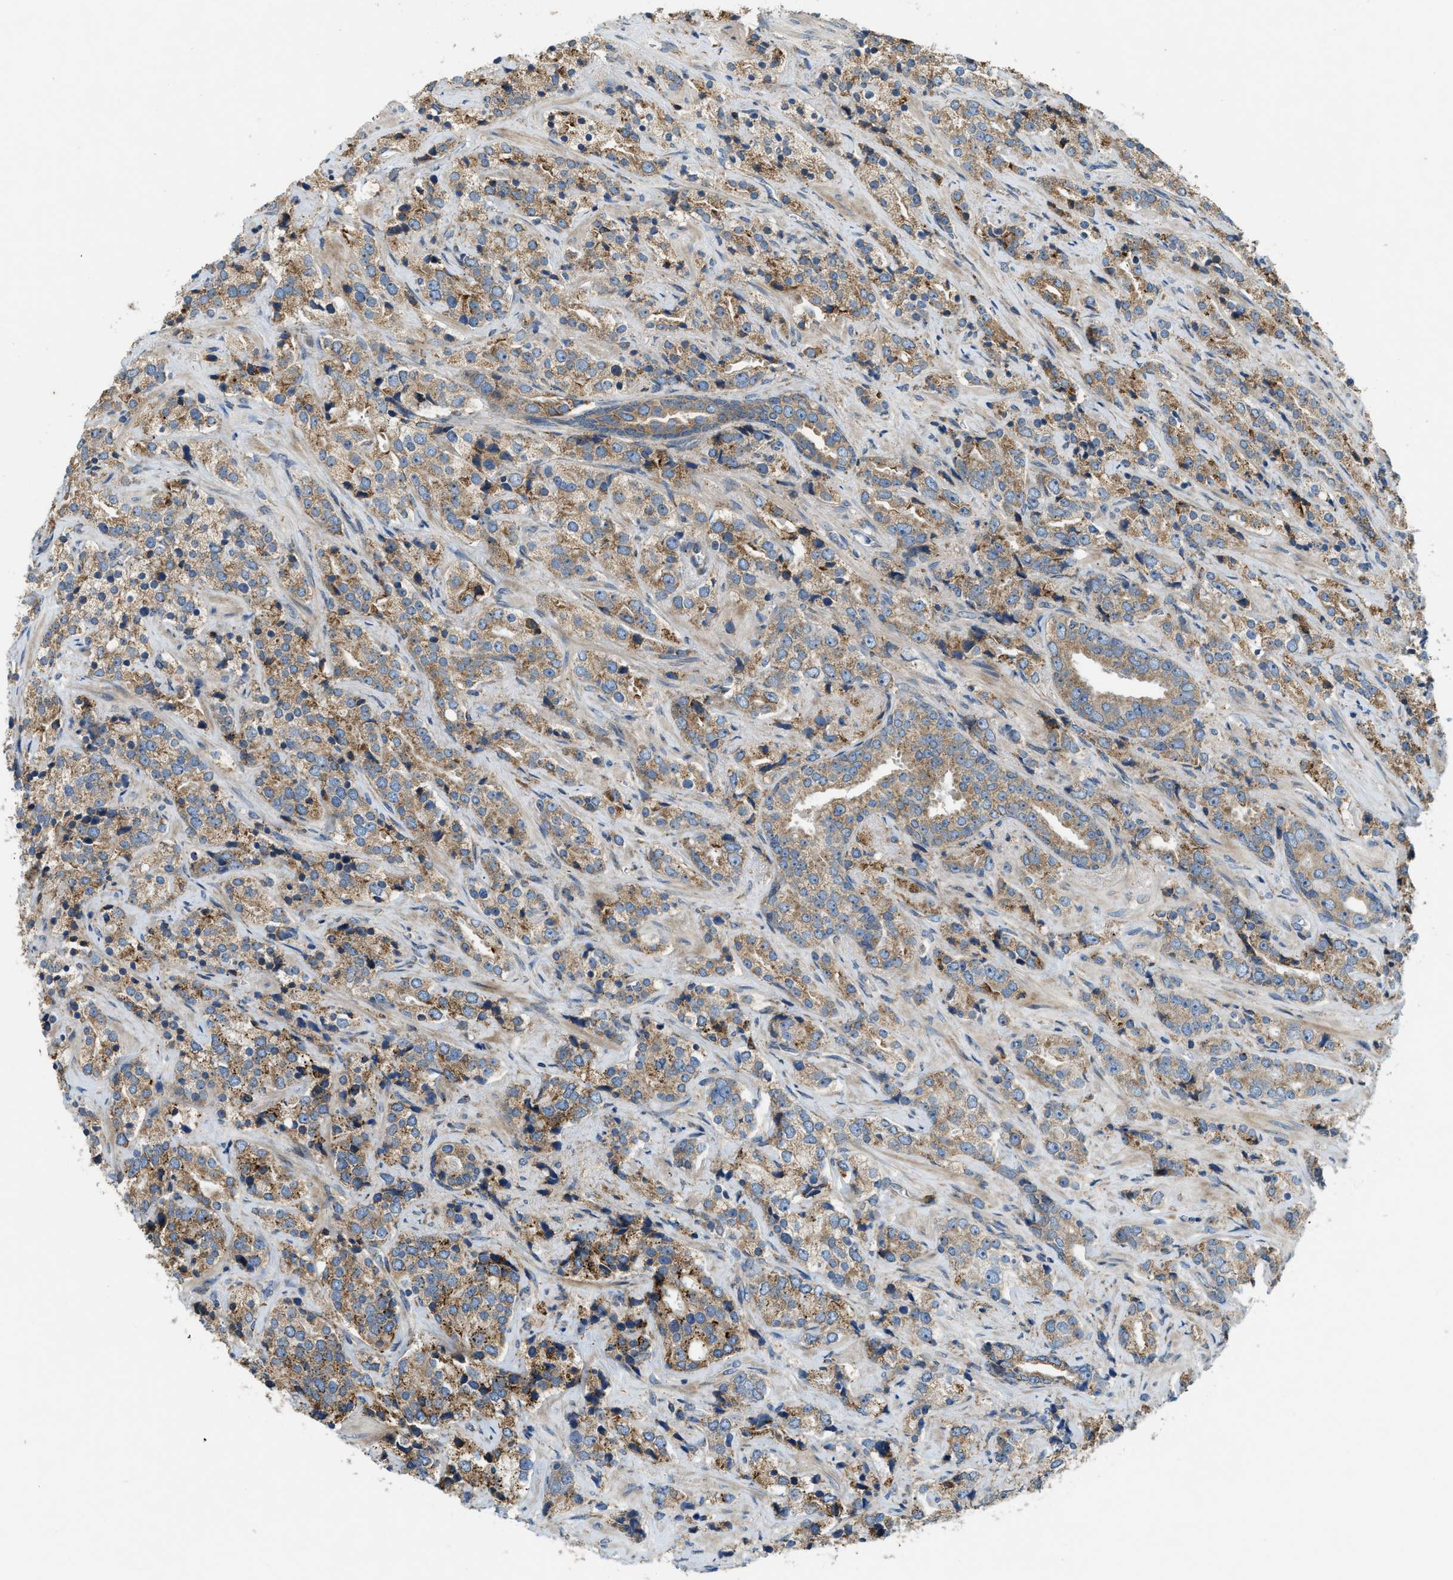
{"staining": {"intensity": "moderate", "quantity": ">75%", "location": "cytoplasmic/membranous"}, "tissue": "prostate cancer", "cell_type": "Tumor cells", "image_type": "cancer", "snomed": [{"axis": "morphology", "description": "Adenocarcinoma, High grade"}, {"axis": "topography", "description": "Prostate"}], "caption": "Immunohistochemistry (IHC) photomicrograph of neoplastic tissue: prostate adenocarcinoma (high-grade) stained using immunohistochemistry (IHC) displays medium levels of moderate protein expression localized specifically in the cytoplasmic/membranous of tumor cells, appearing as a cytoplasmic/membranous brown color.", "gene": "TMEM68", "patient": {"sex": "male", "age": 71}}